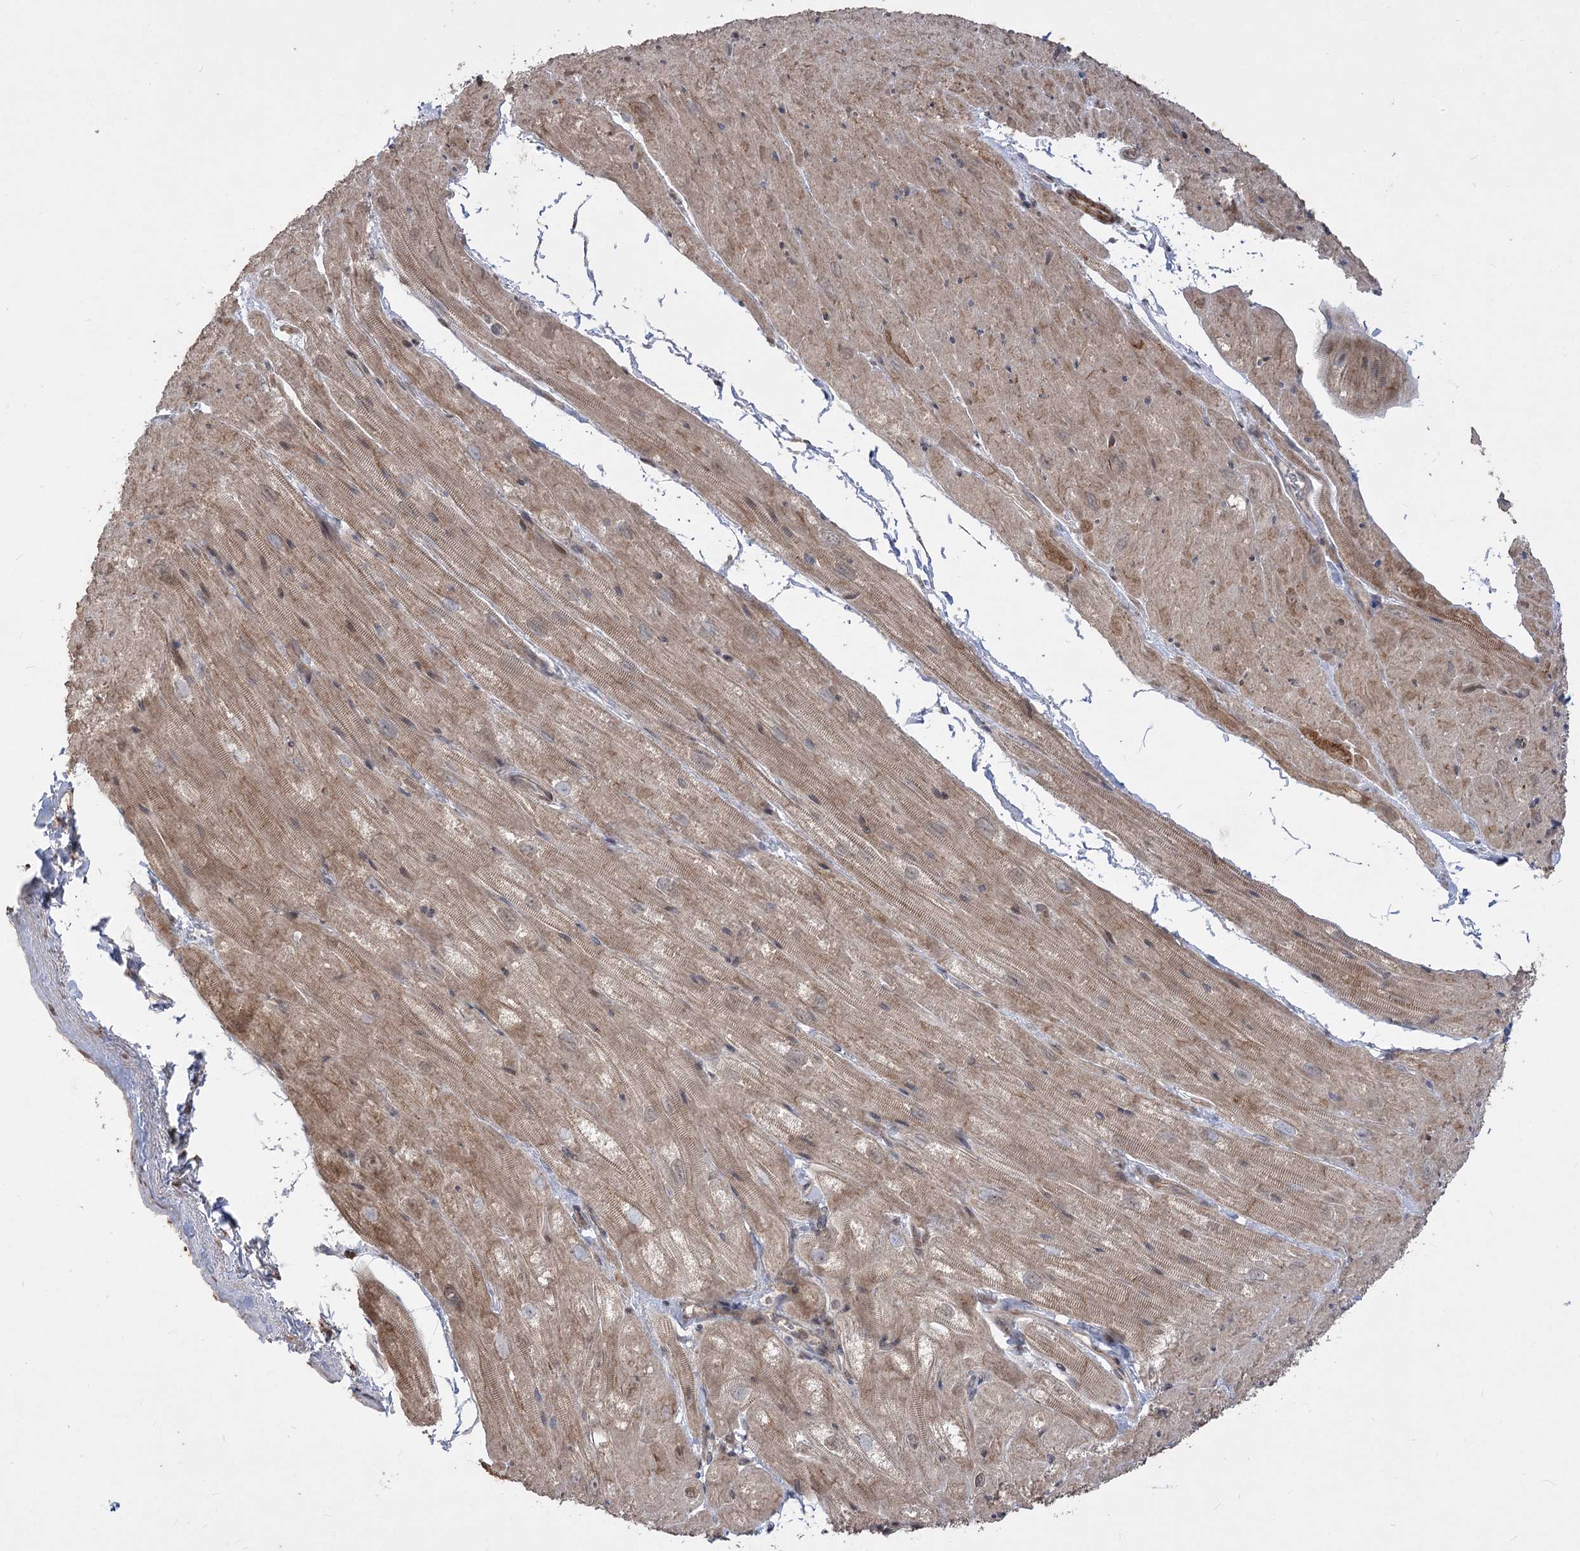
{"staining": {"intensity": "strong", "quantity": ">75%", "location": "cytoplasmic/membranous"}, "tissue": "heart muscle", "cell_type": "Cardiomyocytes", "image_type": "normal", "snomed": [{"axis": "morphology", "description": "Normal tissue, NOS"}, {"axis": "topography", "description": "Heart"}], "caption": "A high-resolution photomicrograph shows immunohistochemistry staining of benign heart muscle, which displays strong cytoplasmic/membranous expression in about >75% of cardiomyocytes.", "gene": "ZSCAN23", "patient": {"sex": "male", "age": 50}}